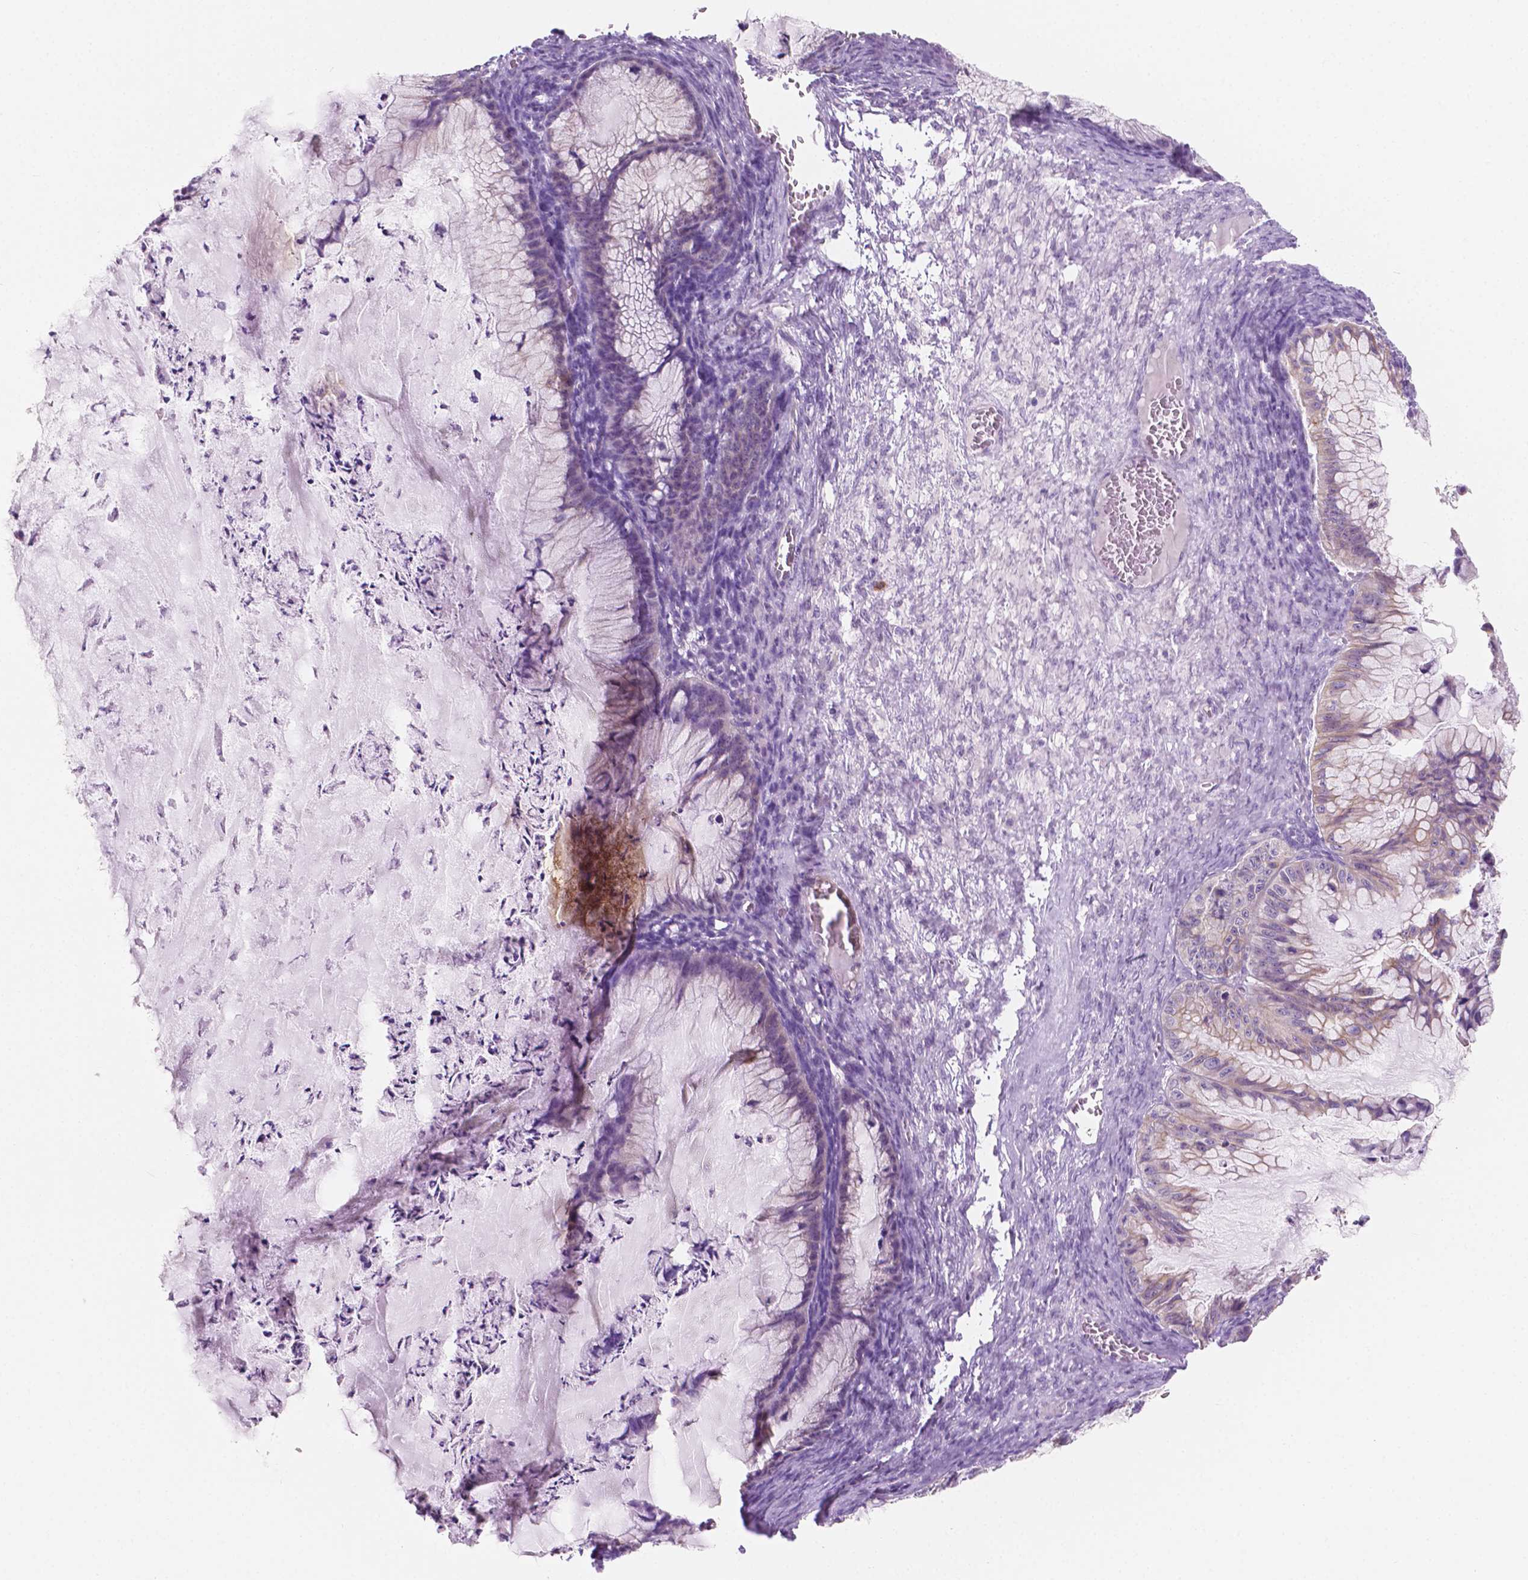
{"staining": {"intensity": "negative", "quantity": "none", "location": "none"}, "tissue": "ovarian cancer", "cell_type": "Tumor cells", "image_type": "cancer", "snomed": [{"axis": "morphology", "description": "Cystadenocarcinoma, mucinous, NOS"}, {"axis": "topography", "description": "Ovary"}], "caption": "DAB immunohistochemical staining of ovarian mucinous cystadenocarcinoma demonstrates no significant expression in tumor cells.", "gene": "EPPK1", "patient": {"sex": "female", "age": 72}}